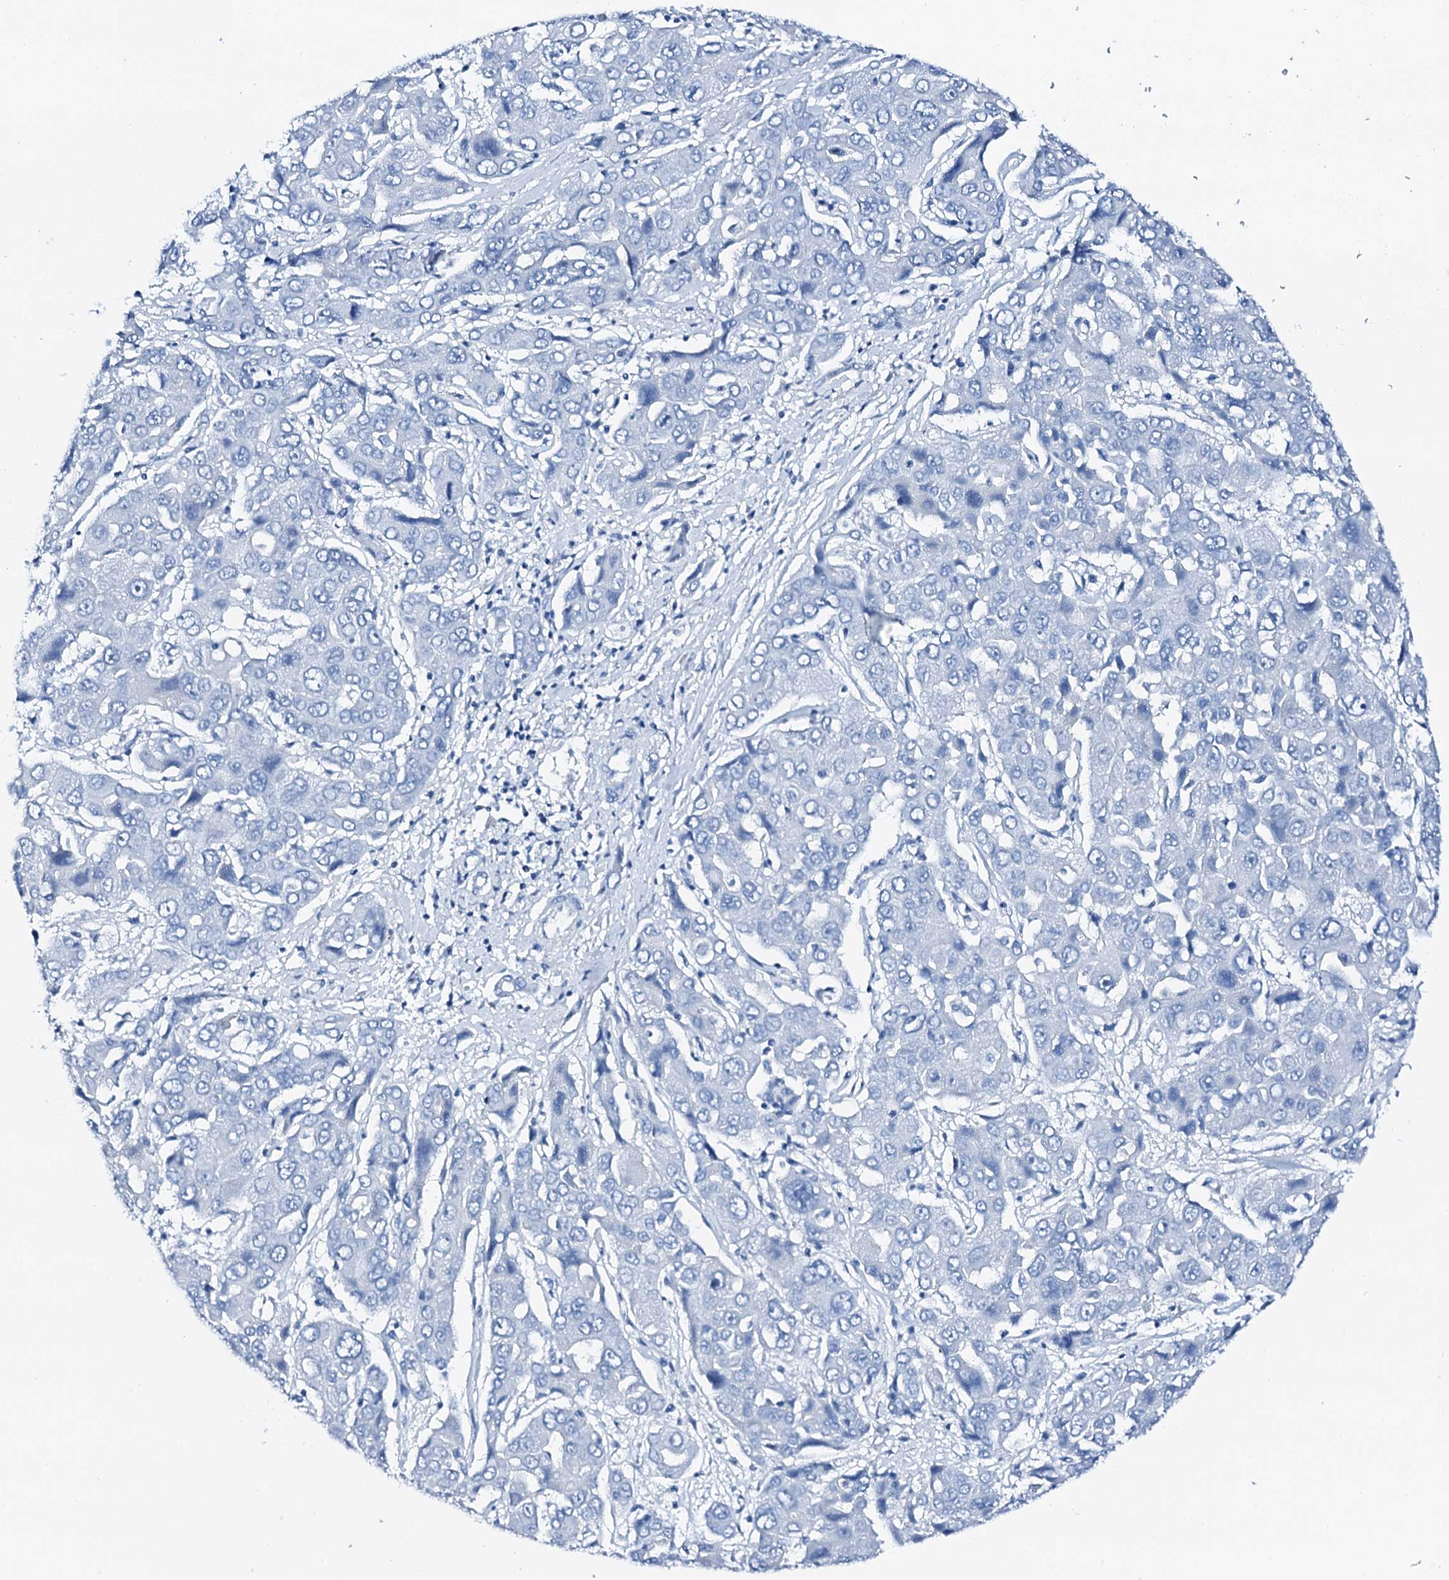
{"staining": {"intensity": "negative", "quantity": "none", "location": "none"}, "tissue": "liver cancer", "cell_type": "Tumor cells", "image_type": "cancer", "snomed": [{"axis": "morphology", "description": "Cholangiocarcinoma"}, {"axis": "topography", "description": "Liver"}], "caption": "Tumor cells show no significant protein staining in liver cancer.", "gene": "PTH", "patient": {"sex": "male", "age": 67}}